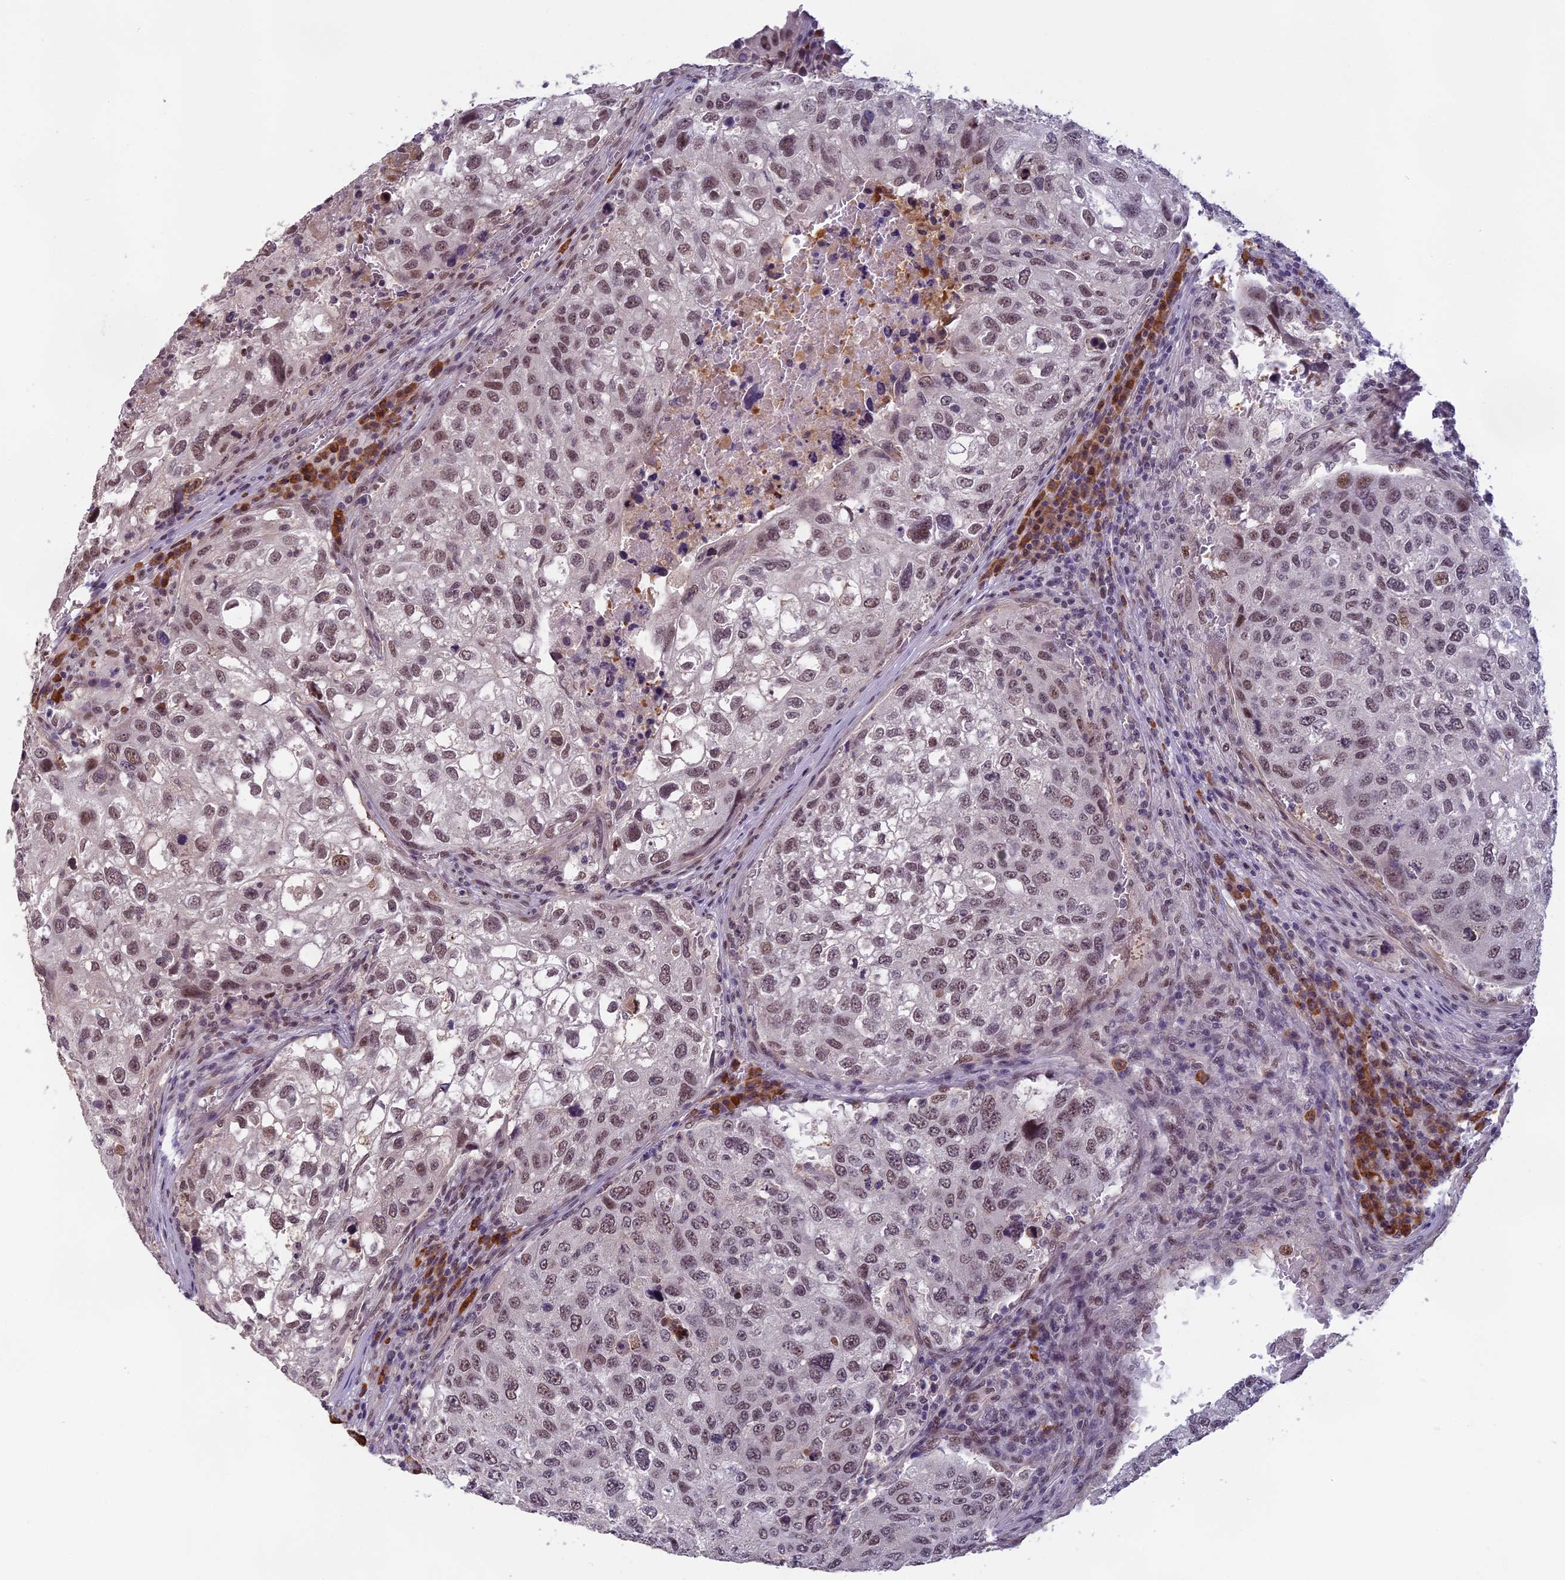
{"staining": {"intensity": "weak", "quantity": "25%-75%", "location": "nuclear"}, "tissue": "urothelial cancer", "cell_type": "Tumor cells", "image_type": "cancer", "snomed": [{"axis": "morphology", "description": "Urothelial carcinoma, High grade"}, {"axis": "topography", "description": "Lymph node"}, {"axis": "topography", "description": "Urinary bladder"}], "caption": "A low amount of weak nuclear positivity is seen in approximately 25%-75% of tumor cells in urothelial cancer tissue.", "gene": "MORF4L1", "patient": {"sex": "male", "age": 51}}